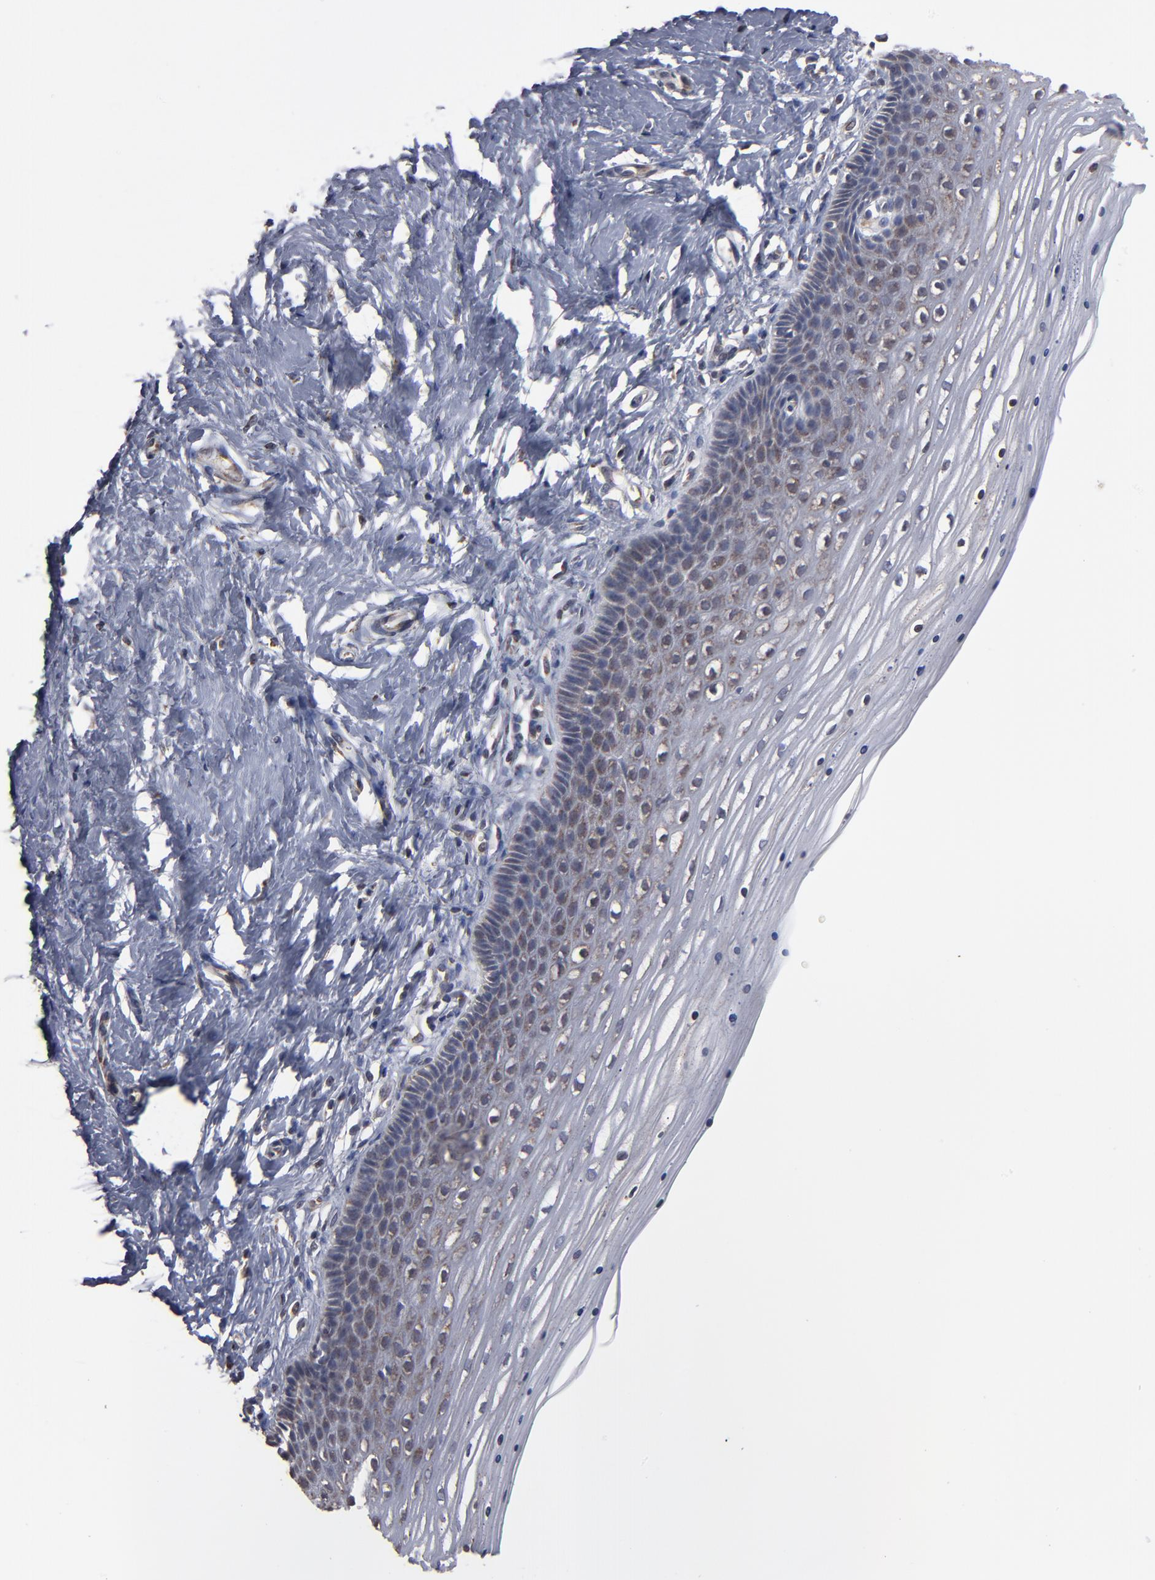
{"staining": {"intensity": "weak", "quantity": ">75%", "location": "cytoplasmic/membranous"}, "tissue": "cervix", "cell_type": "Glandular cells", "image_type": "normal", "snomed": [{"axis": "morphology", "description": "Normal tissue, NOS"}, {"axis": "topography", "description": "Cervix"}], "caption": "IHC (DAB) staining of normal cervix exhibits weak cytoplasmic/membranous protein positivity in about >75% of glandular cells. (Stains: DAB in brown, nuclei in blue, Microscopy: brightfield microscopy at high magnification).", "gene": "MIPOL1", "patient": {"sex": "female", "age": 39}}